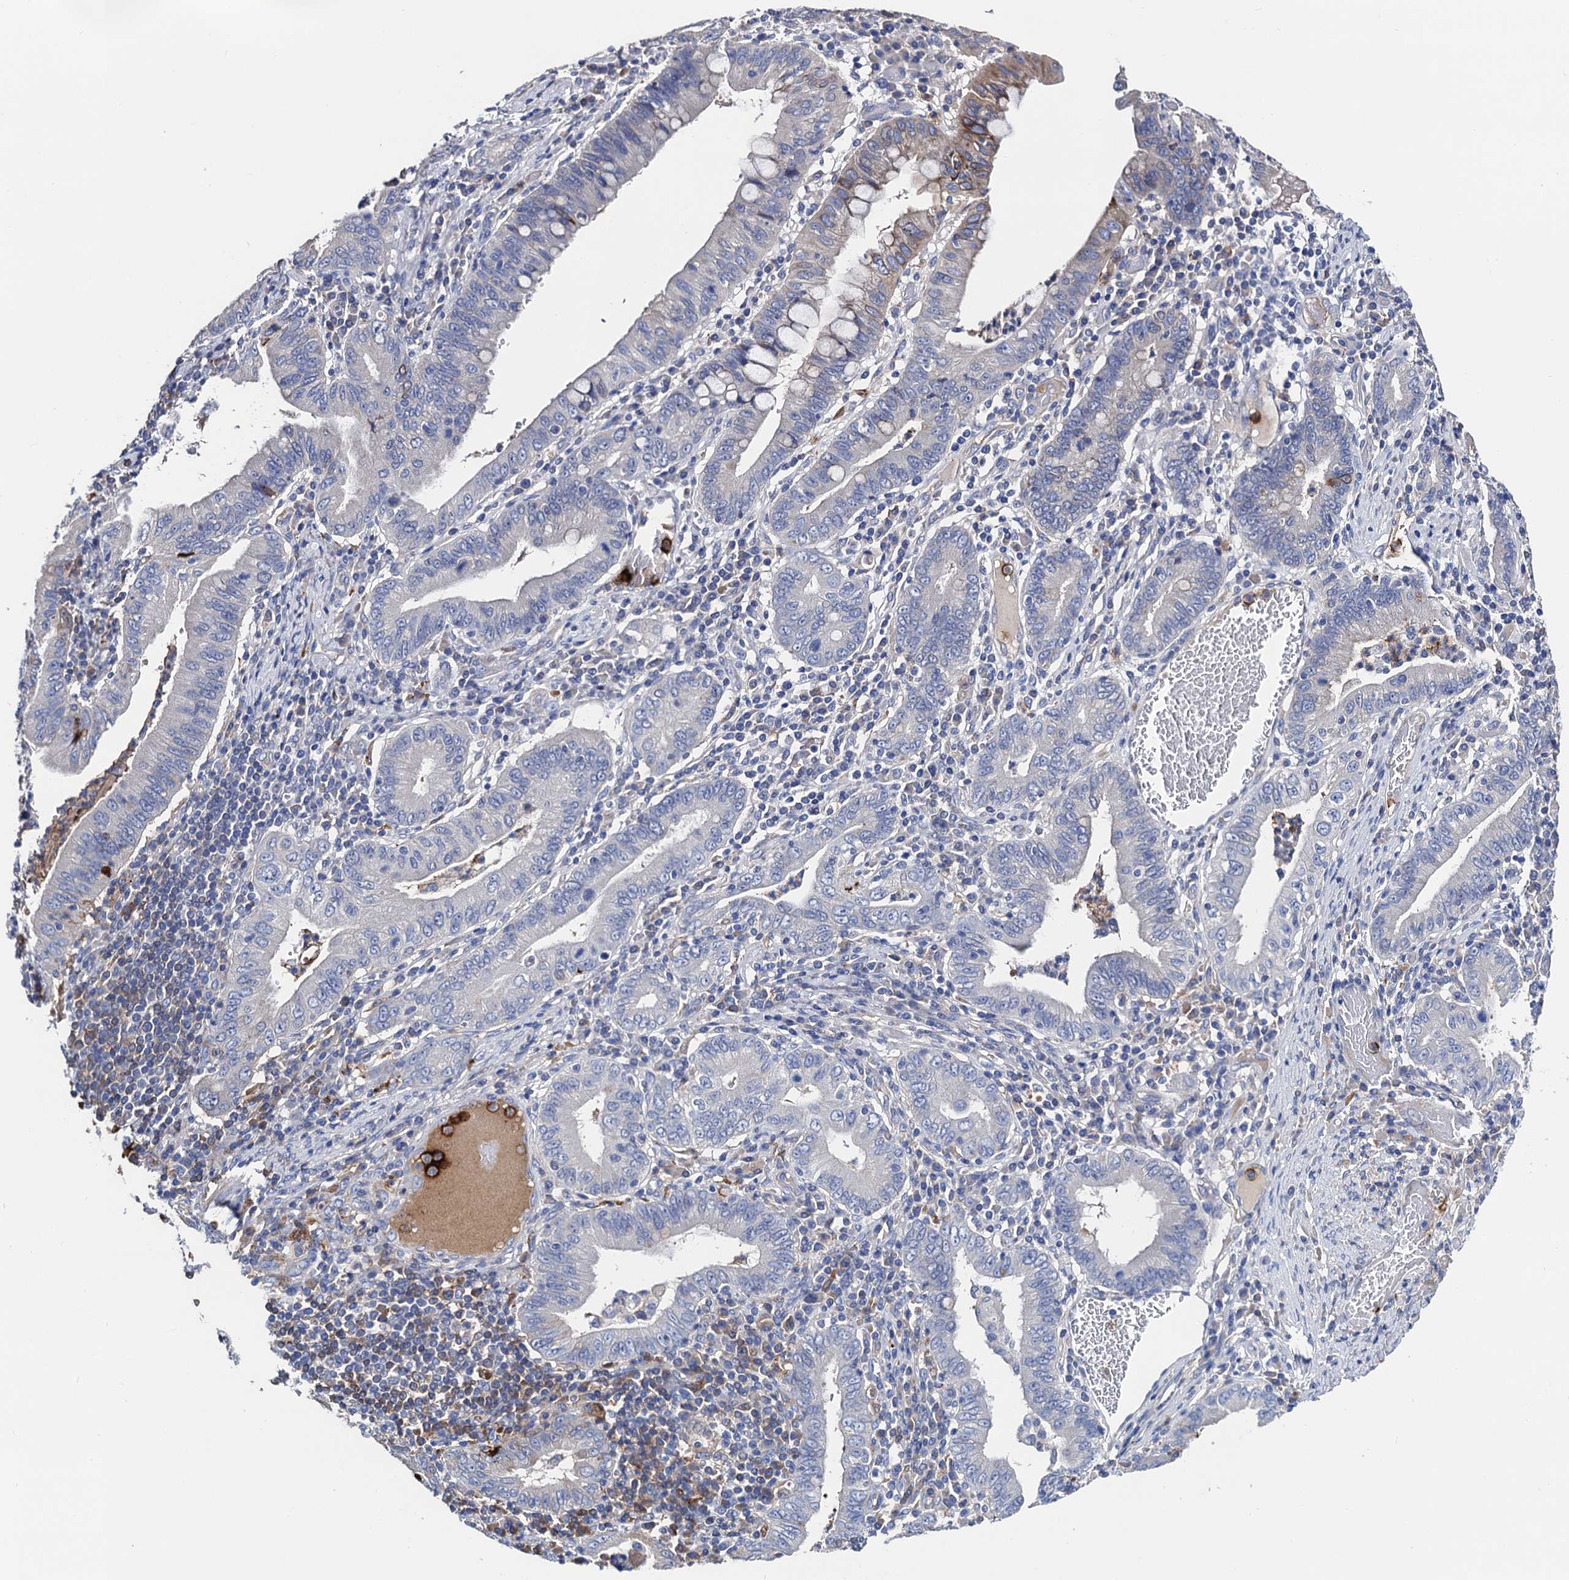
{"staining": {"intensity": "negative", "quantity": "none", "location": "none"}, "tissue": "stomach cancer", "cell_type": "Tumor cells", "image_type": "cancer", "snomed": [{"axis": "morphology", "description": "Normal tissue, NOS"}, {"axis": "morphology", "description": "Adenocarcinoma, NOS"}, {"axis": "topography", "description": "Esophagus"}, {"axis": "topography", "description": "Stomach, upper"}, {"axis": "topography", "description": "Peripheral nerve tissue"}], "caption": "A micrograph of human stomach cancer (adenocarcinoma) is negative for staining in tumor cells.", "gene": "FREM3", "patient": {"sex": "male", "age": 62}}